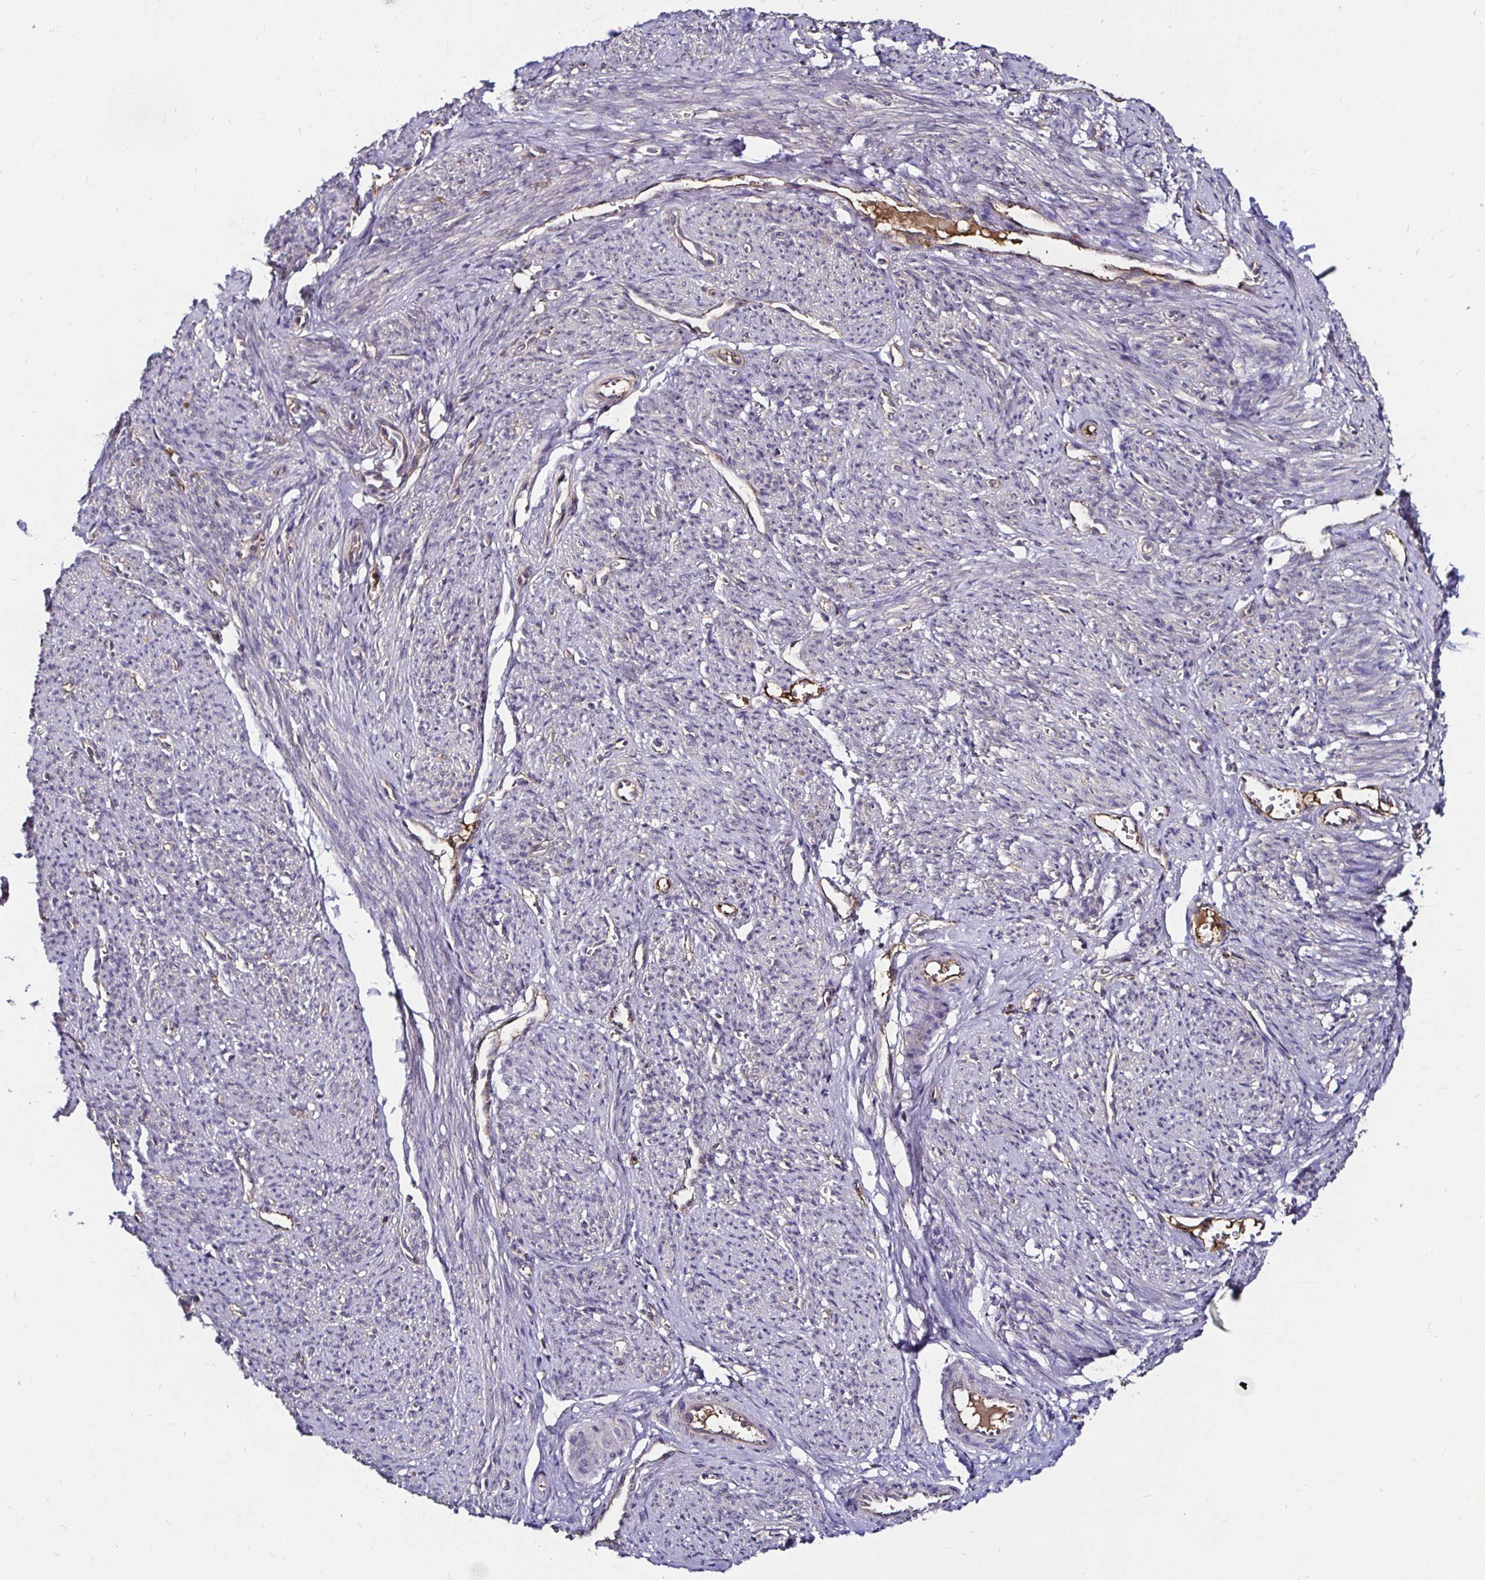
{"staining": {"intensity": "negative", "quantity": "none", "location": "none"}, "tissue": "smooth muscle", "cell_type": "Smooth muscle cells", "image_type": "normal", "snomed": [{"axis": "morphology", "description": "Normal tissue, NOS"}, {"axis": "topography", "description": "Smooth muscle"}], "caption": "IHC of benign smooth muscle reveals no expression in smooth muscle cells. (DAB IHC visualized using brightfield microscopy, high magnification).", "gene": "TXN", "patient": {"sex": "female", "age": 65}}